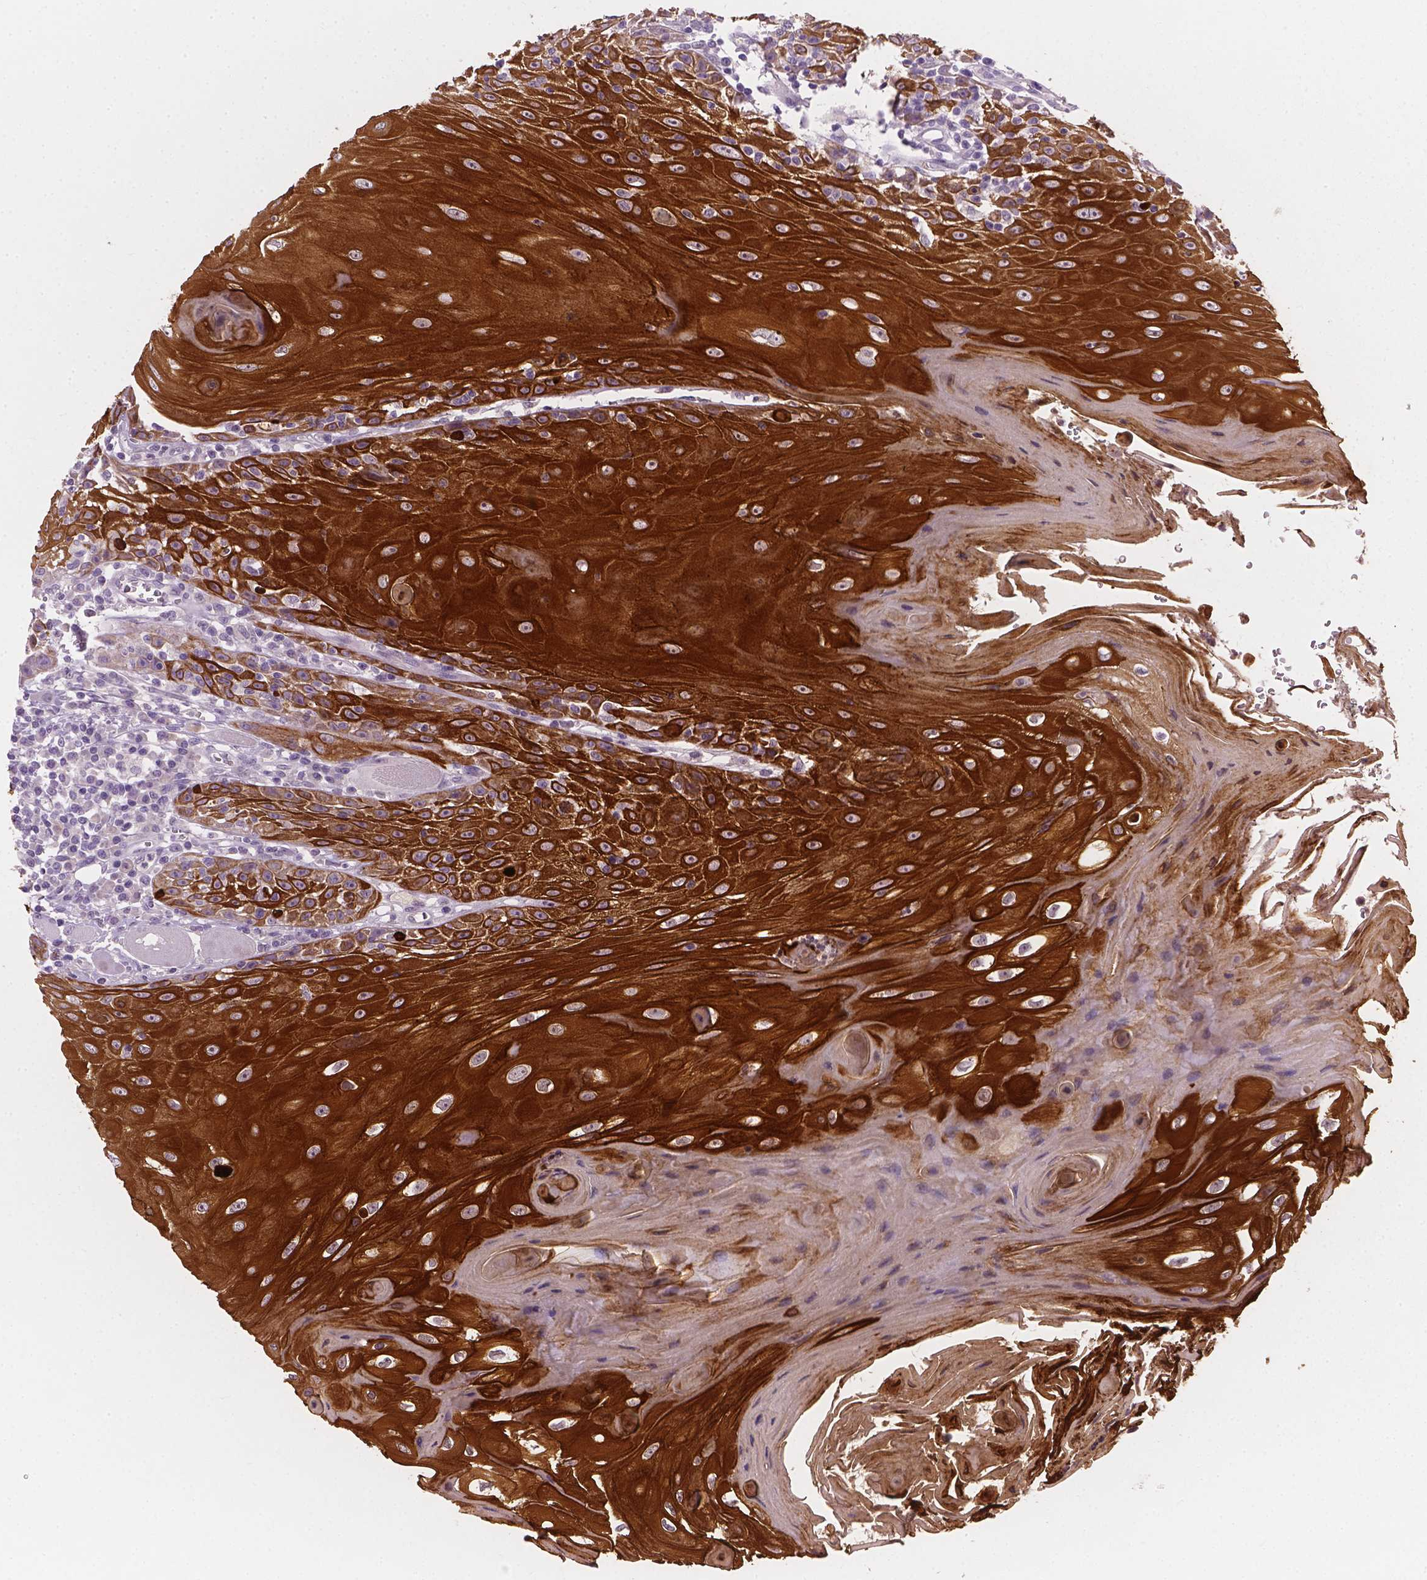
{"staining": {"intensity": "strong", "quantity": ">75%", "location": "cytoplasmic/membranous"}, "tissue": "head and neck cancer", "cell_type": "Tumor cells", "image_type": "cancer", "snomed": [{"axis": "morphology", "description": "Normal tissue, NOS"}, {"axis": "morphology", "description": "Squamous cell carcinoma, NOS"}, {"axis": "topography", "description": "Oral tissue"}, {"axis": "topography", "description": "Head-Neck"}], "caption": "Squamous cell carcinoma (head and neck) was stained to show a protein in brown. There is high levels of strong cytoplasmic/membranous staining in about >75% of tumor cells. (brown staining indicates protein expression, while blue staining denotes nuclei).", "gene": "KRT17", "patient": {"sex": "male", "age": 52}}